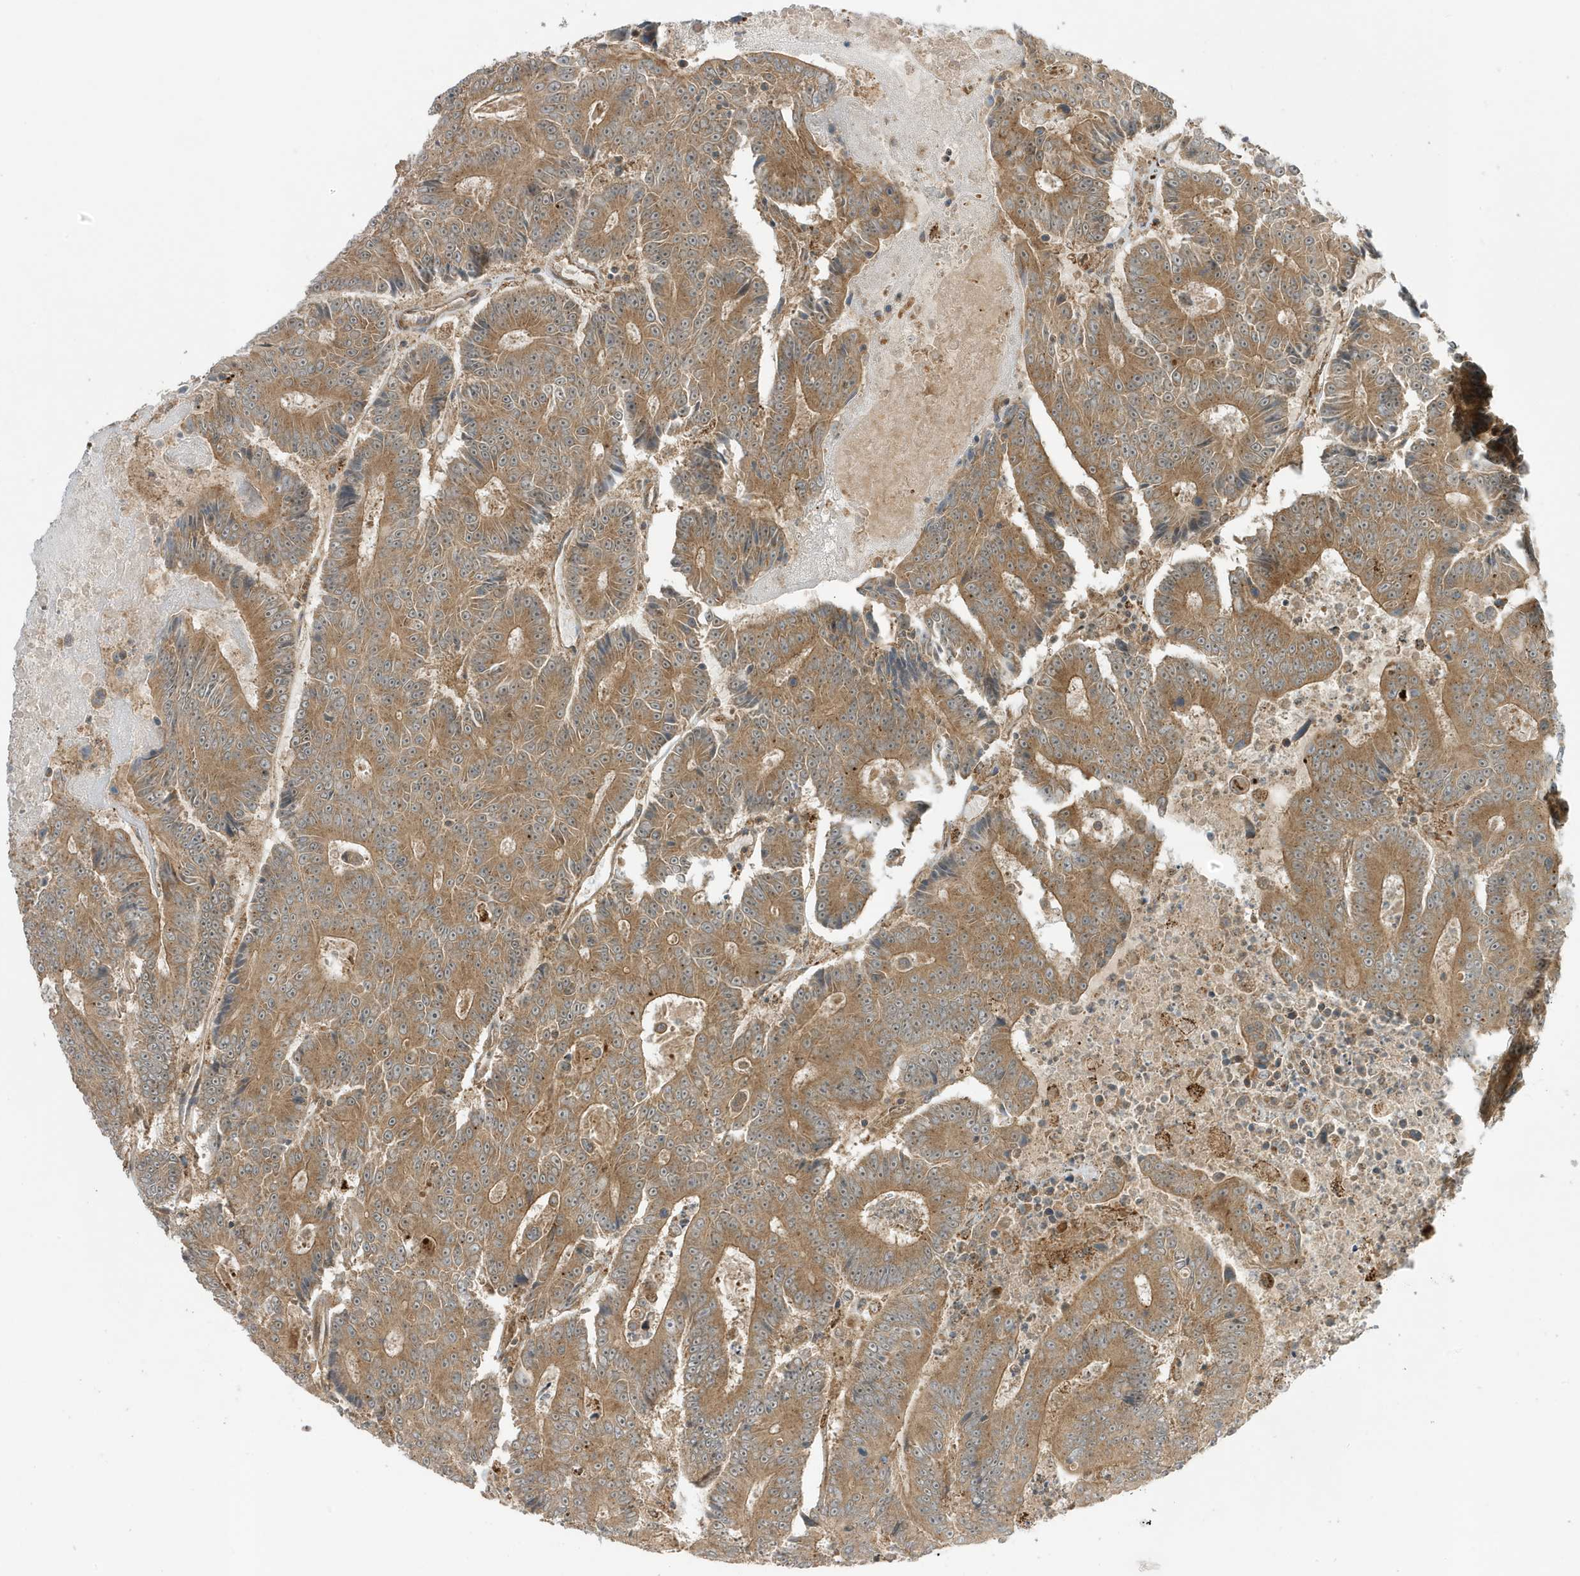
{"staining": {"intensity": "moderate", "quantity": ">75%", "location": "cytoplasmic/membranous"}, "tissue": "colorectal cancer", "cell_type": "Tumor cells", "image_type": "cancer", "snomed": [{"axis": "morphology", "description": "Adenocarcinoma, NOS"}, {"axis": "topography", "description": "Colon"}], "caption": "High-magnification brightfield microscopy of colorectal cancer stained with DAB (3,3'-diaminobenzidine) (brown) and counterstained with hematoxylin (blue). tumor cells exhibit moderate cytoplasmic/membranous staining is identified in about>75% of cells.", "gene": "DHX36", "patient": {"sex": "male", "age": 83}}